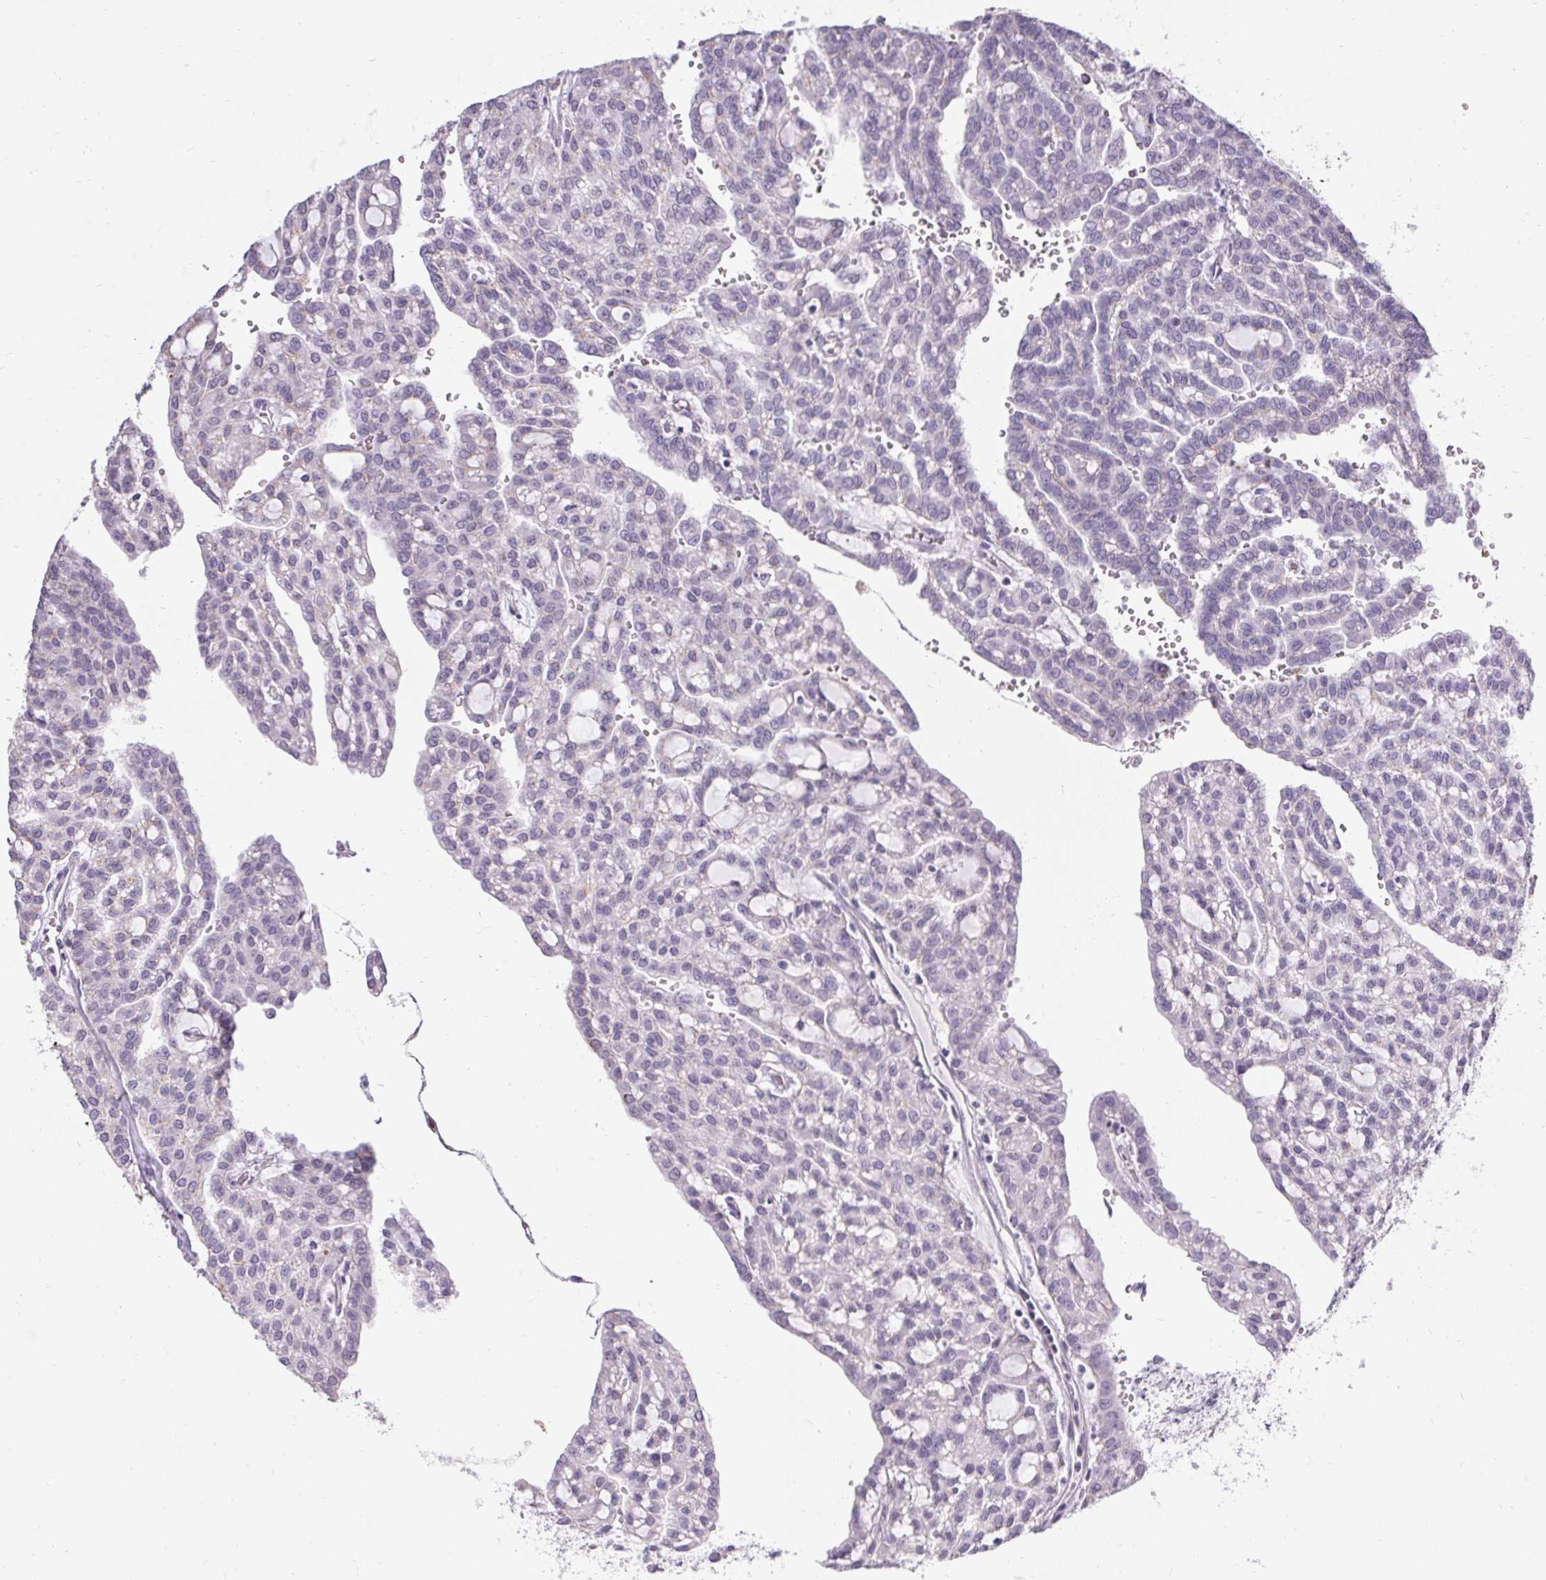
{"staining": {"intensity": "negative", "quantity": "none", "location": "none"}, "tissue": "renal cancer", "cell_type": "Tumor cells", "image_type": "cancer", "snomed": [{"axis": "morphology", "description": "Adenocarcinoma, NOS"}, {"axis": "topography", "description": "Kidney"}], "caption": "High magnification brightfield microscopy of renal adenocarcinoma stained with DAB (brown) and counterstained with hematoxylin (blue): tumor cells show no significant staining.", "gene": "PMEL", "patient": {"sex": "male", "age": 63}}